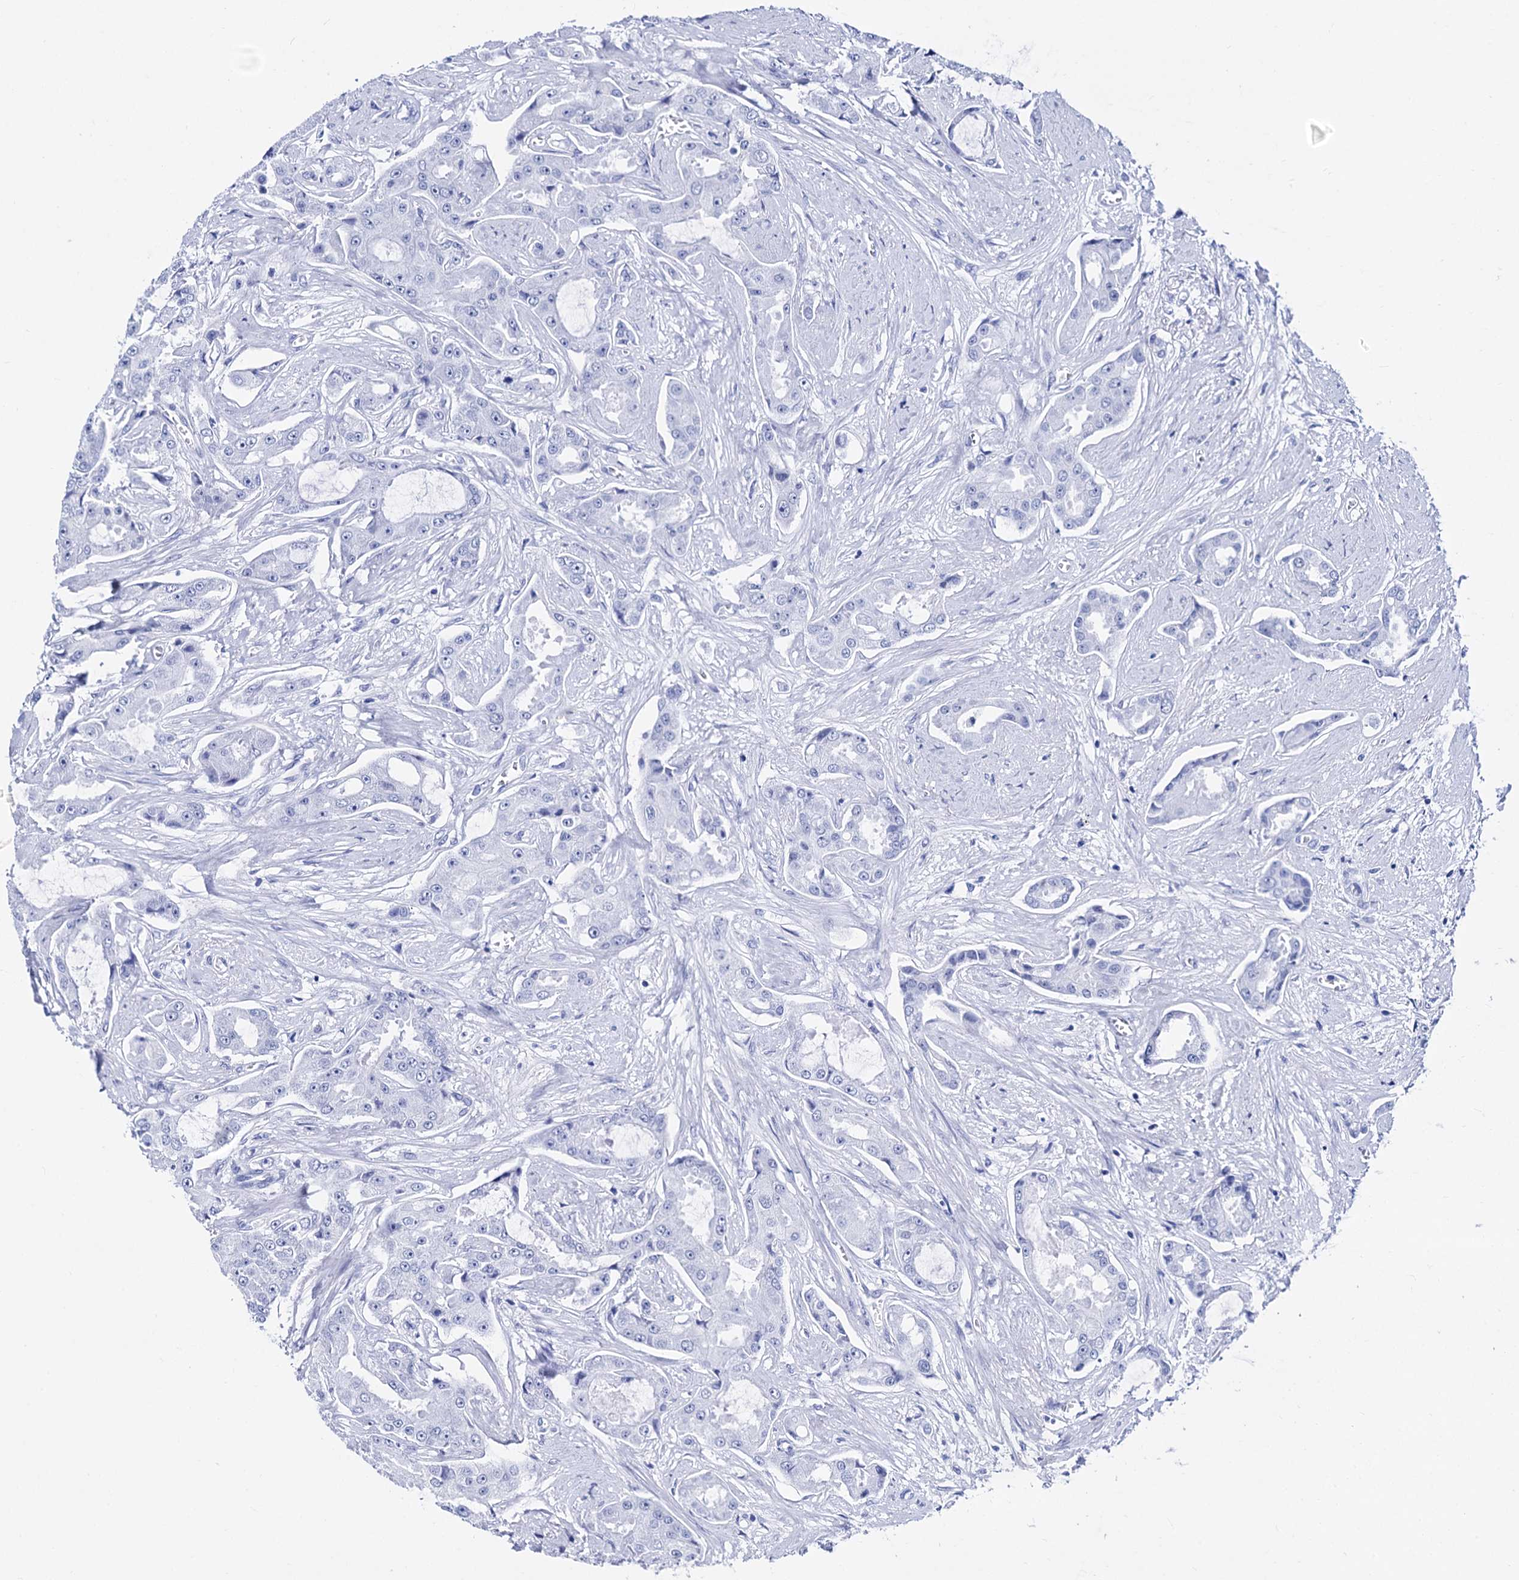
{"staining": {"intensity": "negative", "quantity": "none", "location": "none"}, "tissue": "prostate cancer", "cell_type": "Tumor cells", "image_type": "cancer", "snomed": [{"axis": "morphology", "description": "Adenocarcinoma, High grade"}, {"axis": "topography", "description": "Prostate"}], "caption": "Immunohistochemical staining of human prostate adenocarcinoma (high-grade) displays no significant expression in tumor cells.", "gene": "WDR11", "patient": {"sex": "male", "age": 73}}